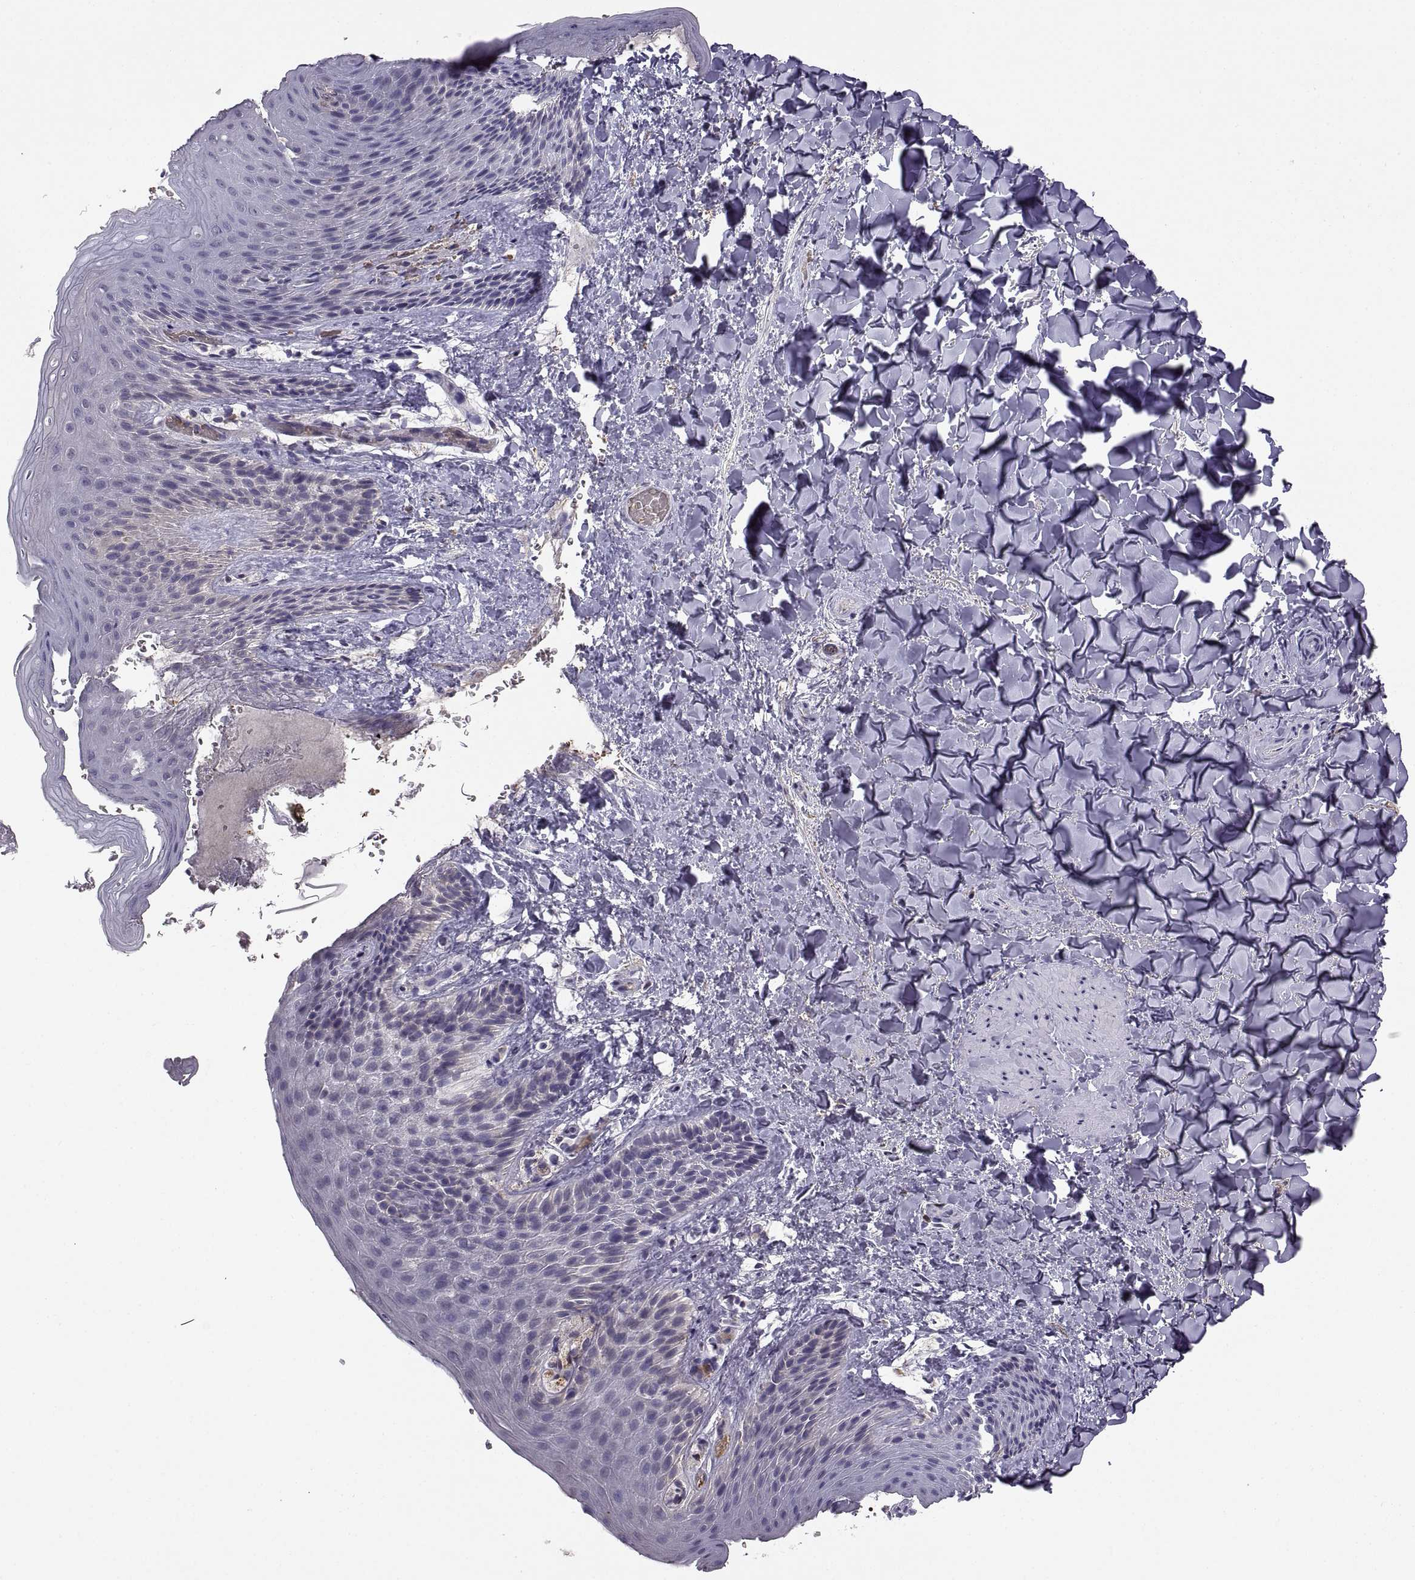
{"staining": {"intensity": "negative", "quantity": "none", "location": "none"}, "tissue": "skin", "cell_type": "Epidermal cells", "image_type": "normal", "snomed": [{"axis": "morphology", "description": "Normal tissue, NOS"}, {"axis": "topography", "description": "Anal"}], "caption": "Epidermal cells show no significant expression in benign skin. (DAB (3,3'-diaminobenzidine) immunohistochemistry (IHC), high magnification).", "gene": "MEIOC", "patient": {"sex": "male", "age": 36}}